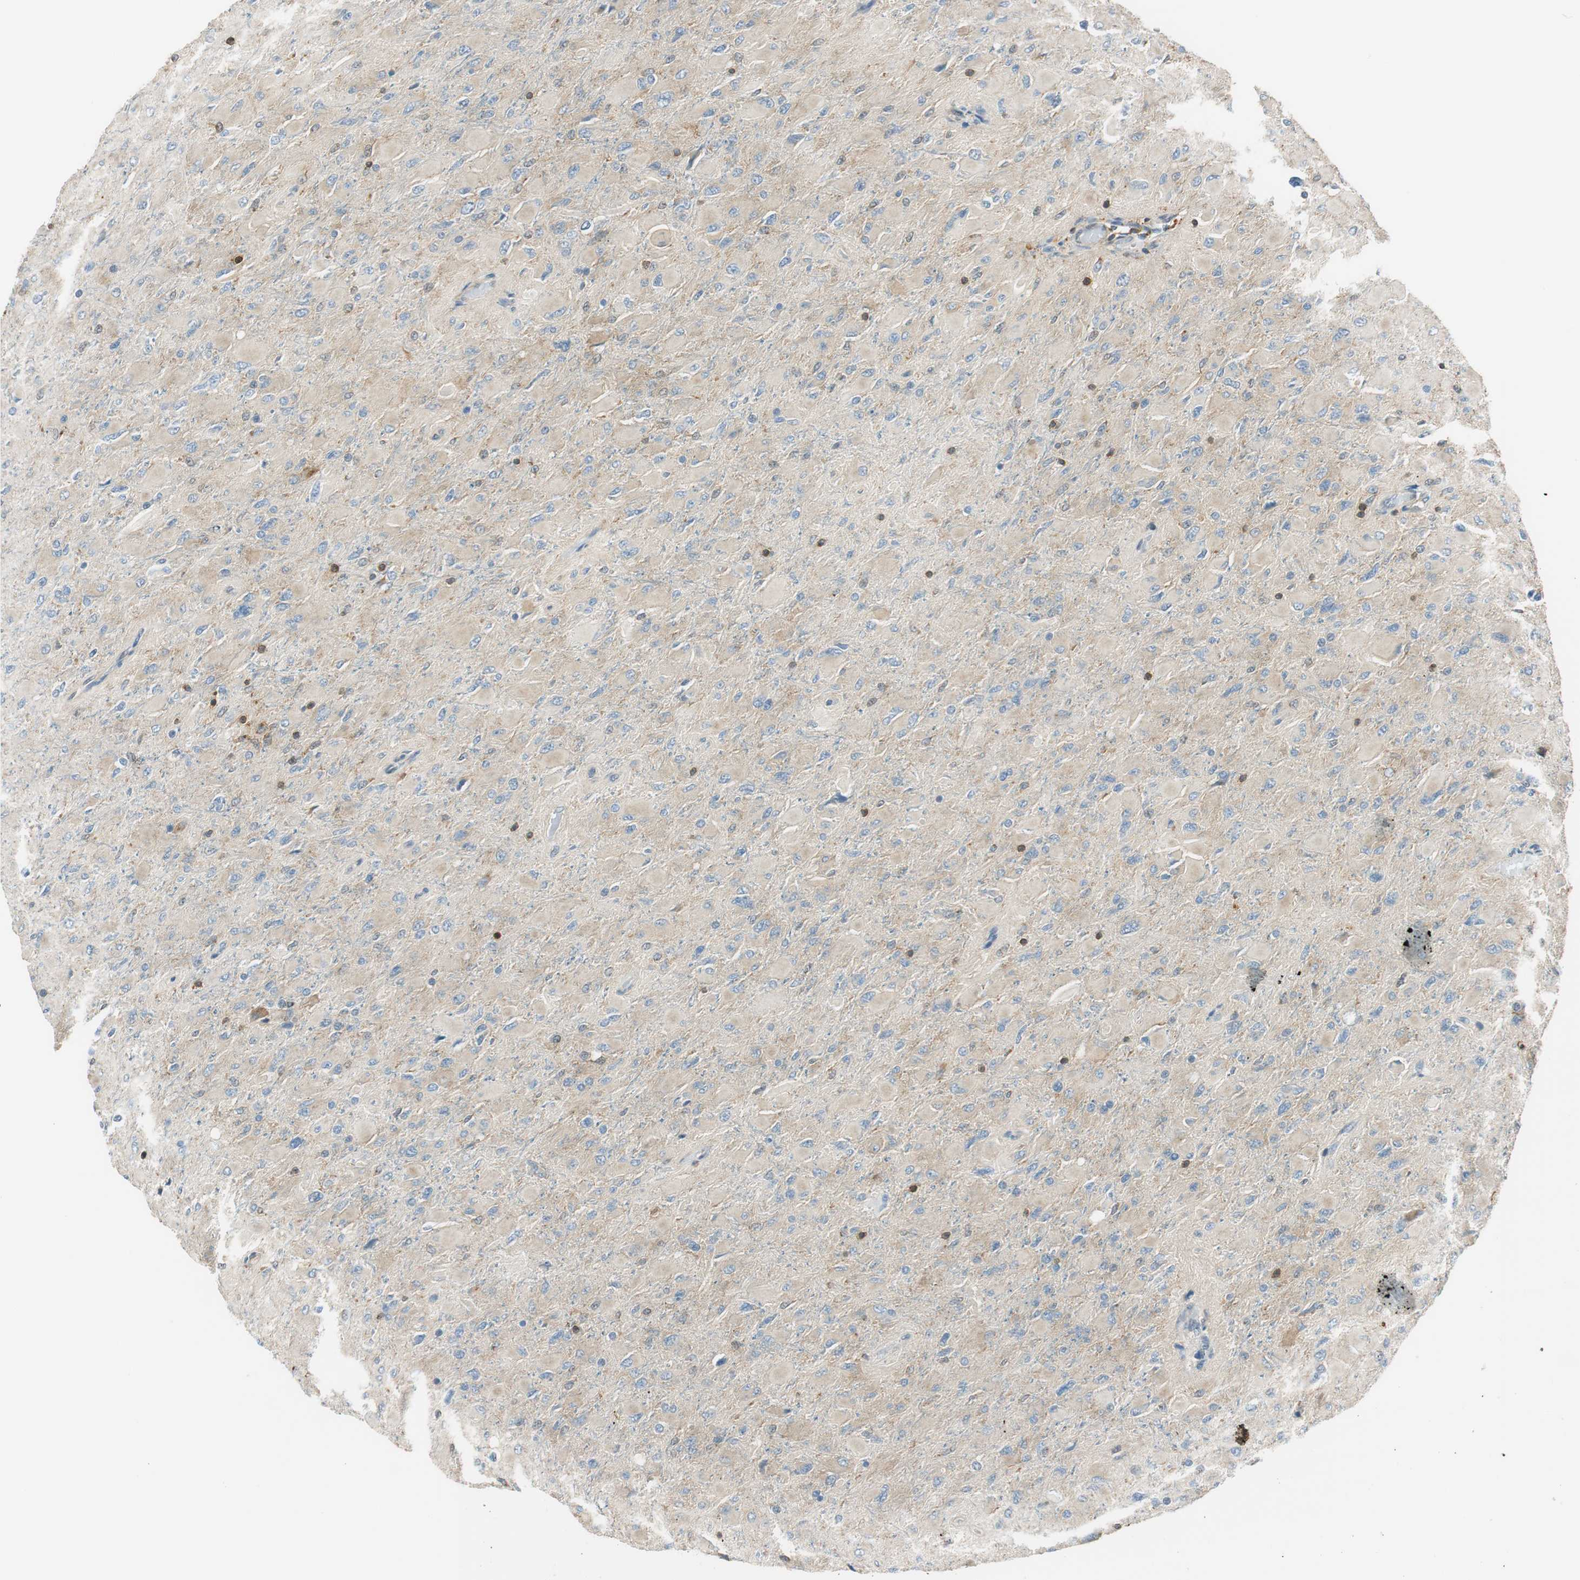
{"staining": {"intensity": "negative", "quantity": "none", "location": "none"}, "tissue": "glioma", "cell_type": "Tumor cells", "image_type": "cancer", "snomed": [{"axis": "morphology", "description": "Glioma, malignant, High grade"}, {"axis": "topography", "description": "Cerebral cortex"}], "caption": "DAB (3,3'-diaminobenzidine) immunohistochemical staining of human malignant high-grade glioma exhibits no significant expression in tumor cells.", "gene": "PI4K2B", "patient": {"sex": "female", "age": 36}}